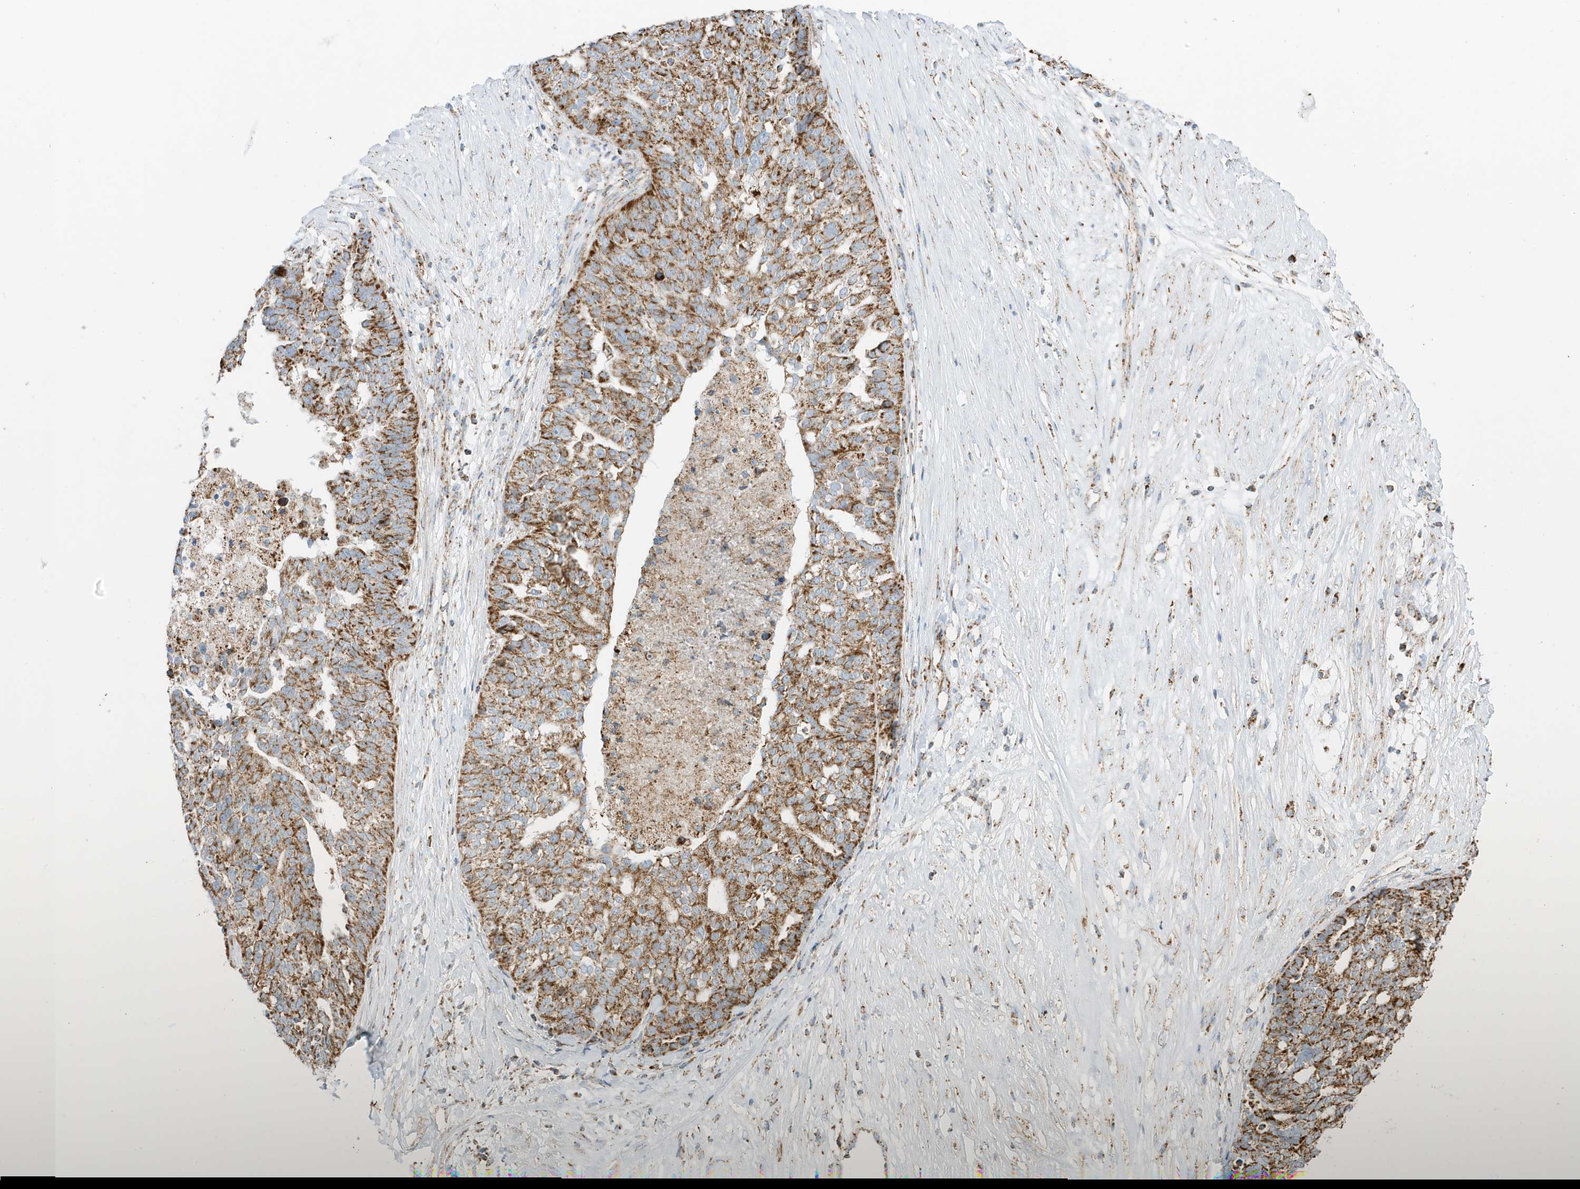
{"staining": {"intensity": "strong", "quantity": ">75%", "location": "cytoplasmic/membranous"}, "tissue": "ovarian cancer", "cell_type": "Tumor cells", "image_type": "cancer", "snomed": [{"axis": "morphology", "description": "Cystadenocarcinoma, serous, NOS"}, {"axis": "topography", "description": "Ovary"}], "caption": "Immunohistochemistry (IHC) staining of serous cystadenocarcinoma (ovarian), which displays high levels of strong cytoplasmic/membranous expression in about >75% of tumor cells indicating strong cytoplasmic/membranous protein positivity. The staining was performed using DAB (brown) for protein detection and nuclei were counterstained in hematoxylin (blue).", "gene": "ATP5ME", "patient": {"sex": "female", "age": 59}}